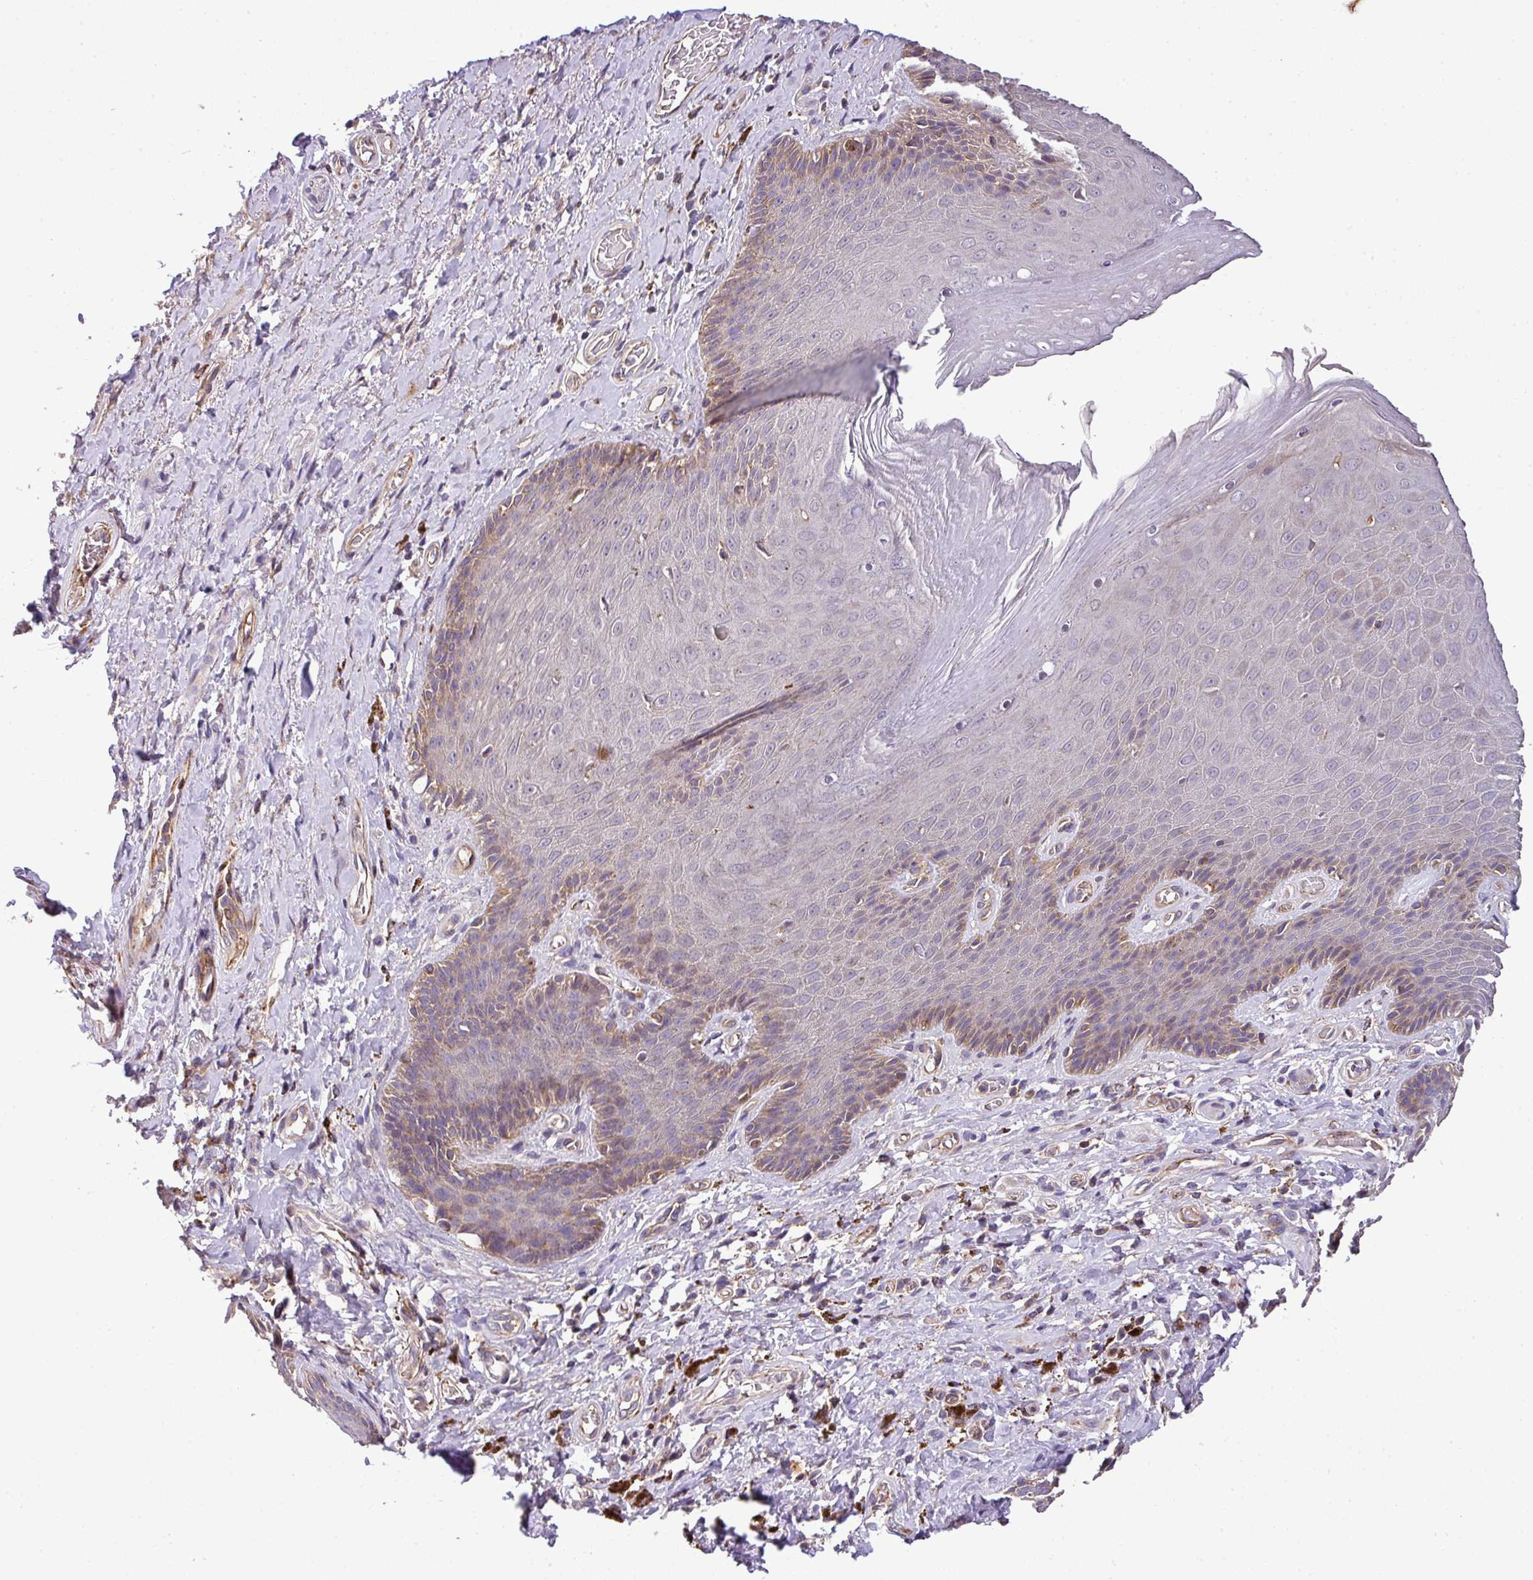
{"staining": {"intensity": "moderate", "quantity": "<25%", "location": "cytoplasmic/membranous"}, "tissue": "skin", "cell_type": "Epidermal cells", "image_type": "normal", "snomed": [{"axis": "morphology", "description": "Normal tissue, NOS"}, {"axis": "topography", "description": "Anal"}, {"axis": "topography", "description": "Peripheral nerve tissue"}], "caption": "Protein expression analysis of normal skin exhibits moderate cytoplasmic/membranous positivity in about <25% of epidermal cells.", "gene": "CASS4", "patient": {"sex": "male", "age": 53}}